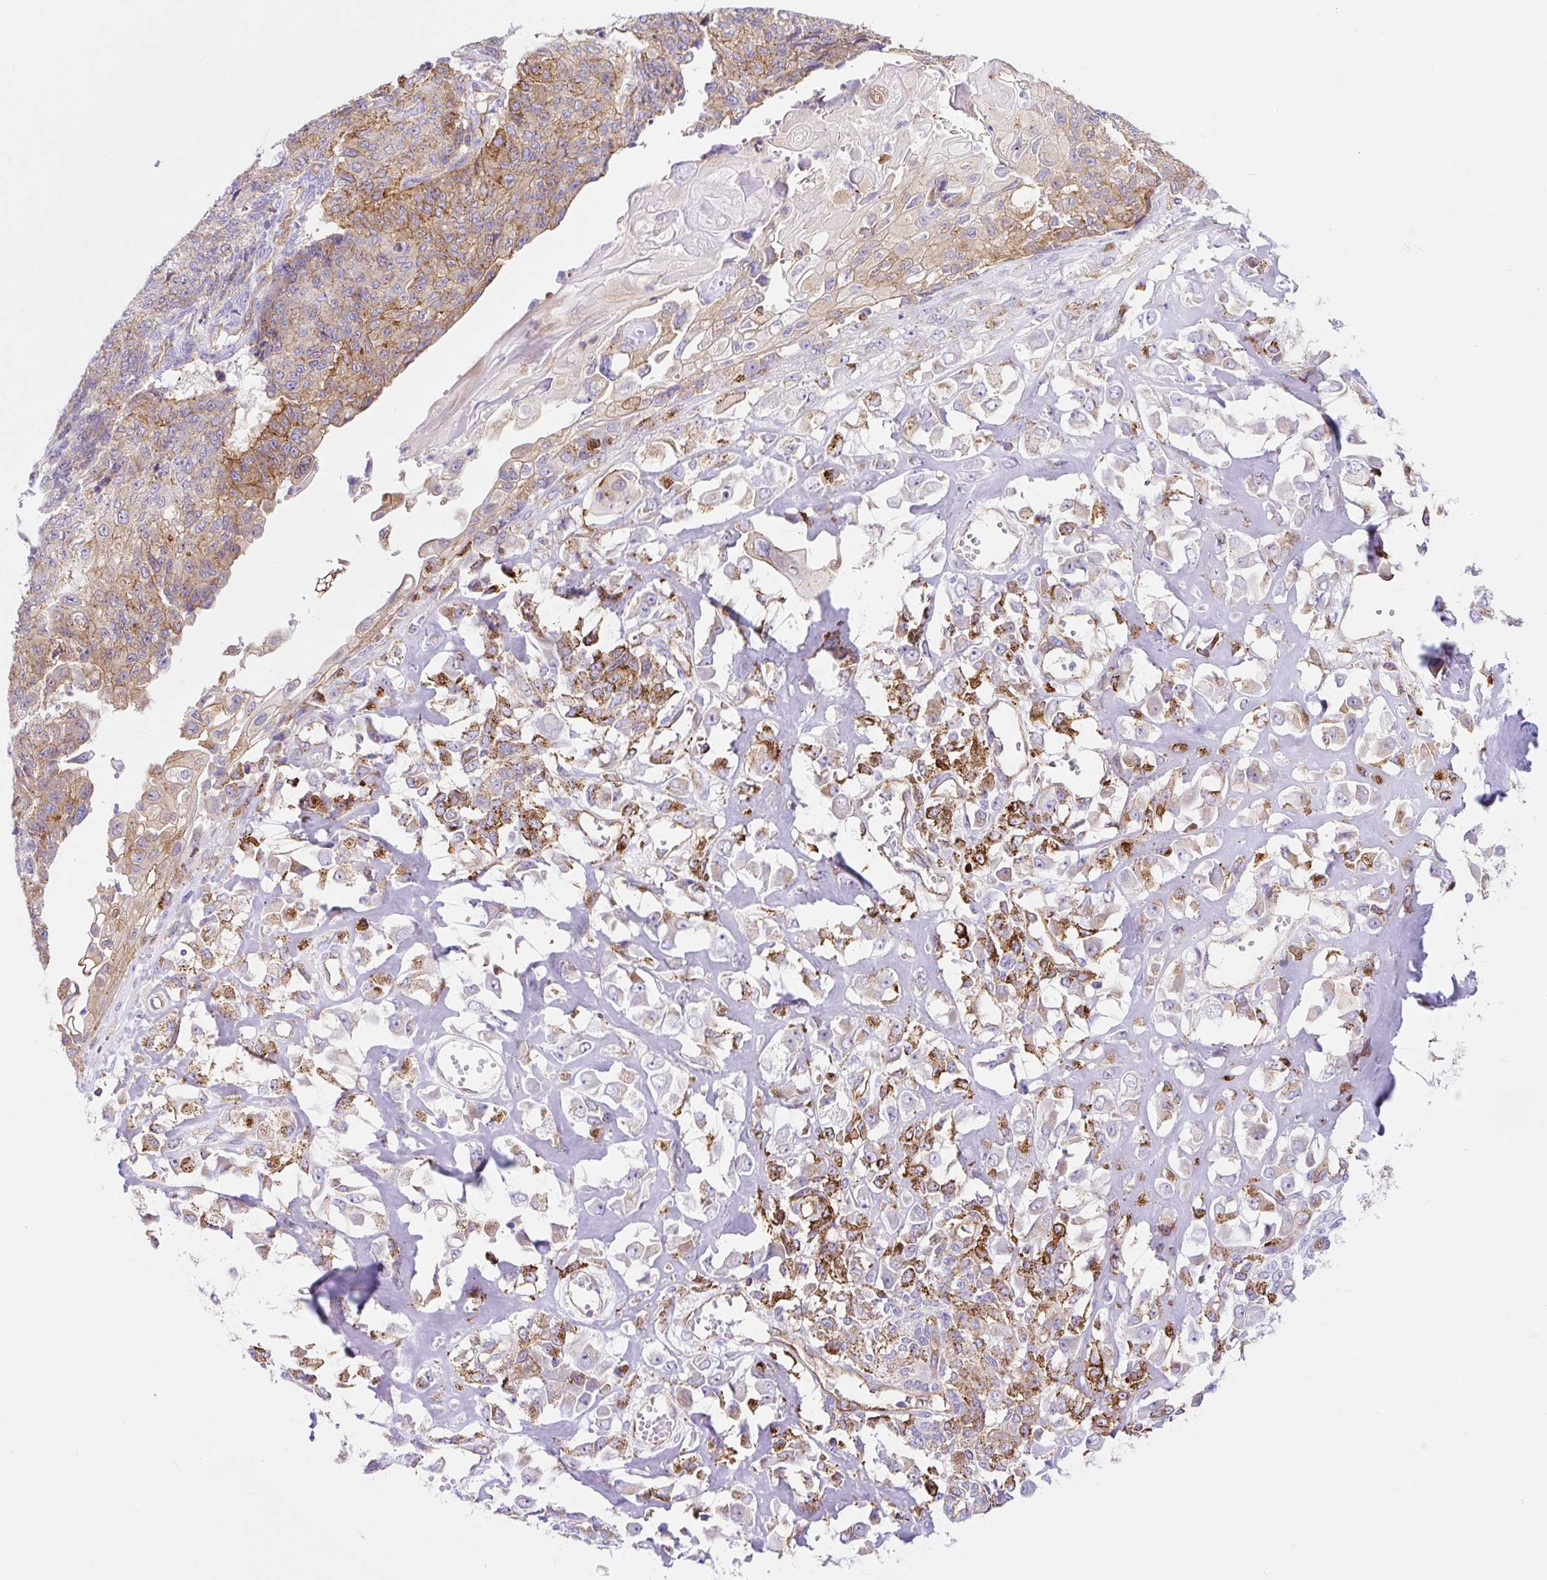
{"staining": {"intensity": "strong", "quantity": "25%-75%", "location": "cytoplasmic/membranous"}, "tissue": "endometrial cancer", "cell_type": "Tumor cells", "image_type": "cancer", "snomed": [{"axis": "morphology", "description": "Adenocarcinoma, NOS"}, {"axis": "topography", "description": "Endometrium"}], "caption": "Endometrial adenocarcinoma was stained to show a protein in brown. There is high levels of strong cytoplasmic/membranous positivity in about 25%-75% of tumor cells.", "gene": "HIP1R", "patient": {"sex": "female", "age": 32}}